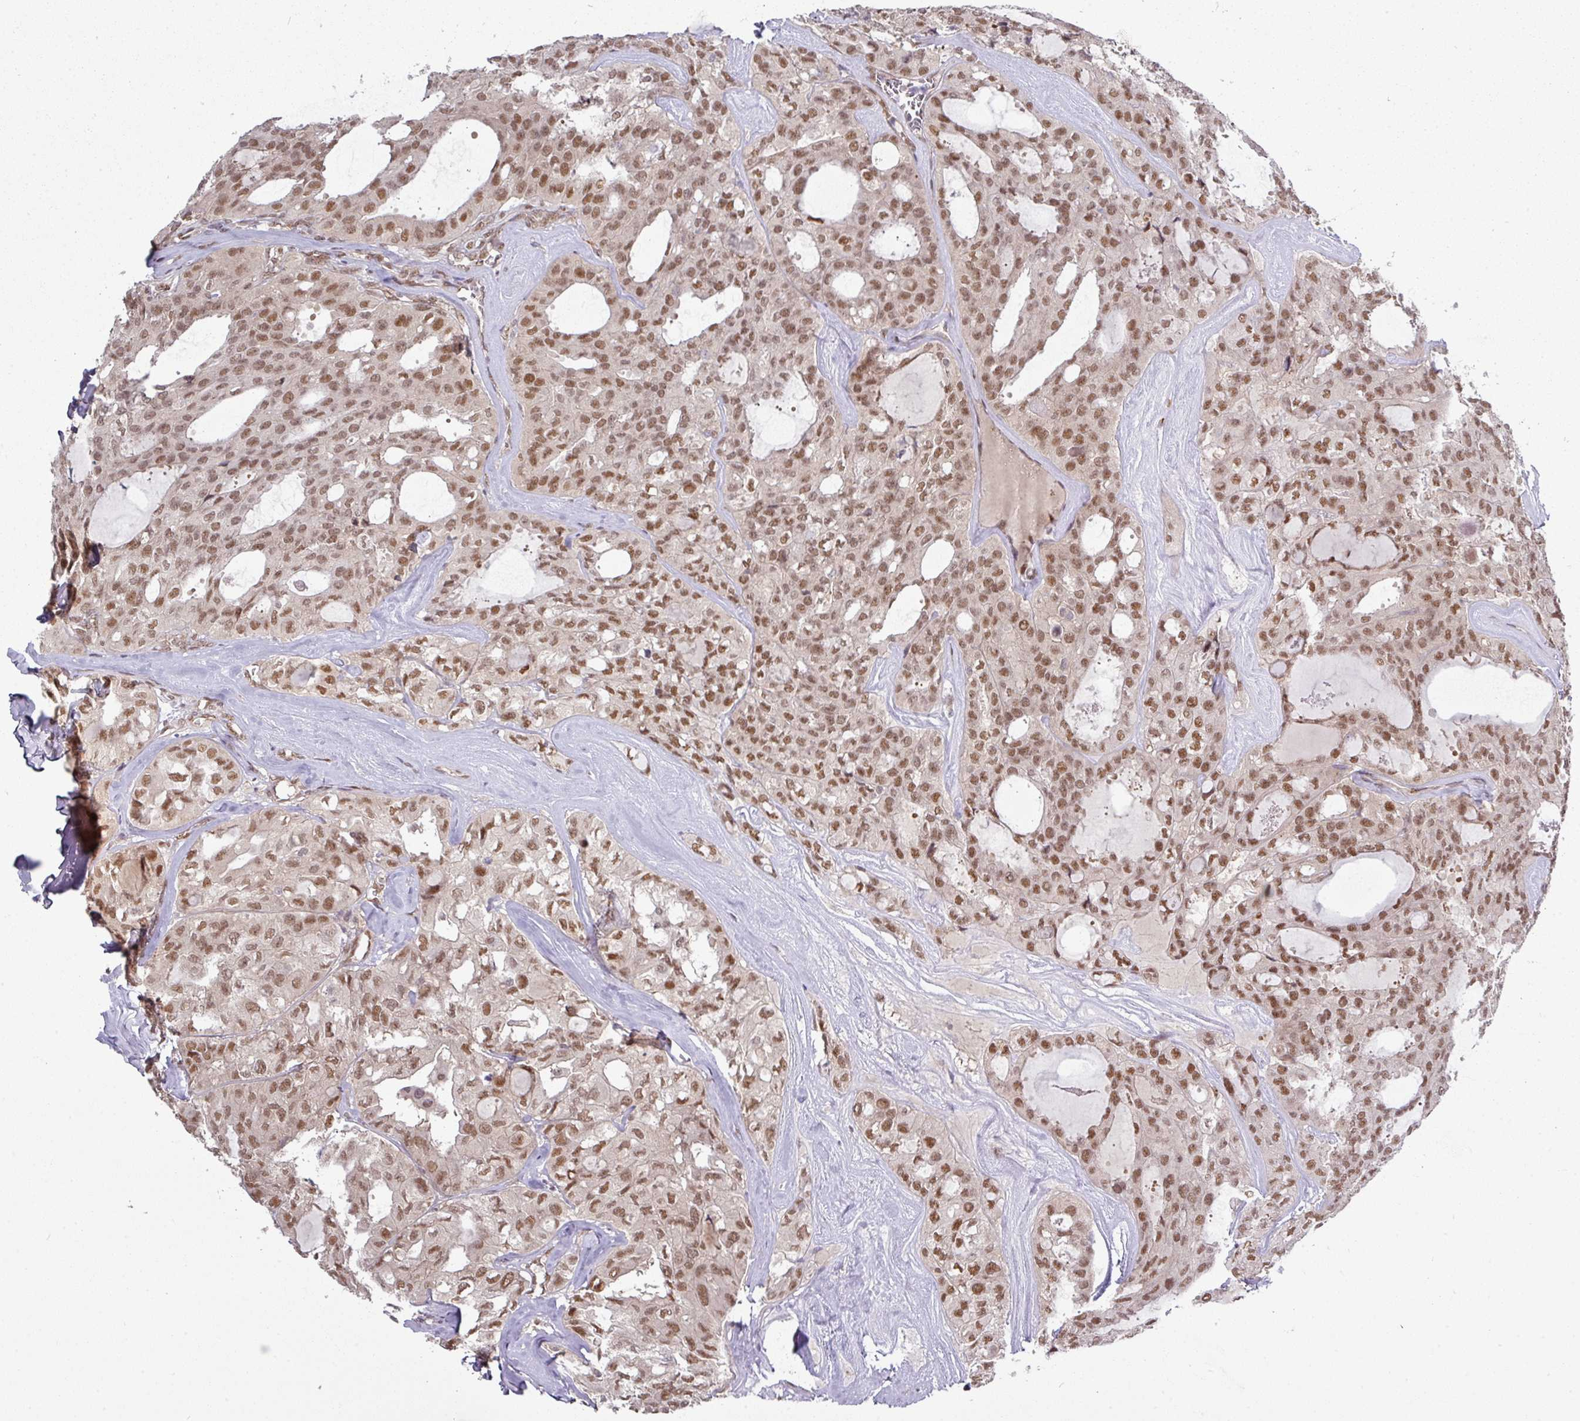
{"staining": {"intensity": "moderate", "quantity": ">75%", "location": "nuclear"}, "tissue": "thyroid cancer", "cell_type": "Tumor cells", "image_type": "cancer", "snomed": [{"axis": "morphology", "description": "Follicular adenoma carcinoma, NOS"}, {"axis": "topography", "description": "Thyroid gland"}], "caption": "Immunohistochemistry (DAB) staining of thyroid follicular adenoma carcinoma reveals moderate nuclear protein expression in approximately >75% of tumor cells.", "gene": "CIC", "patient": {"sex": "male", "age": 75}}